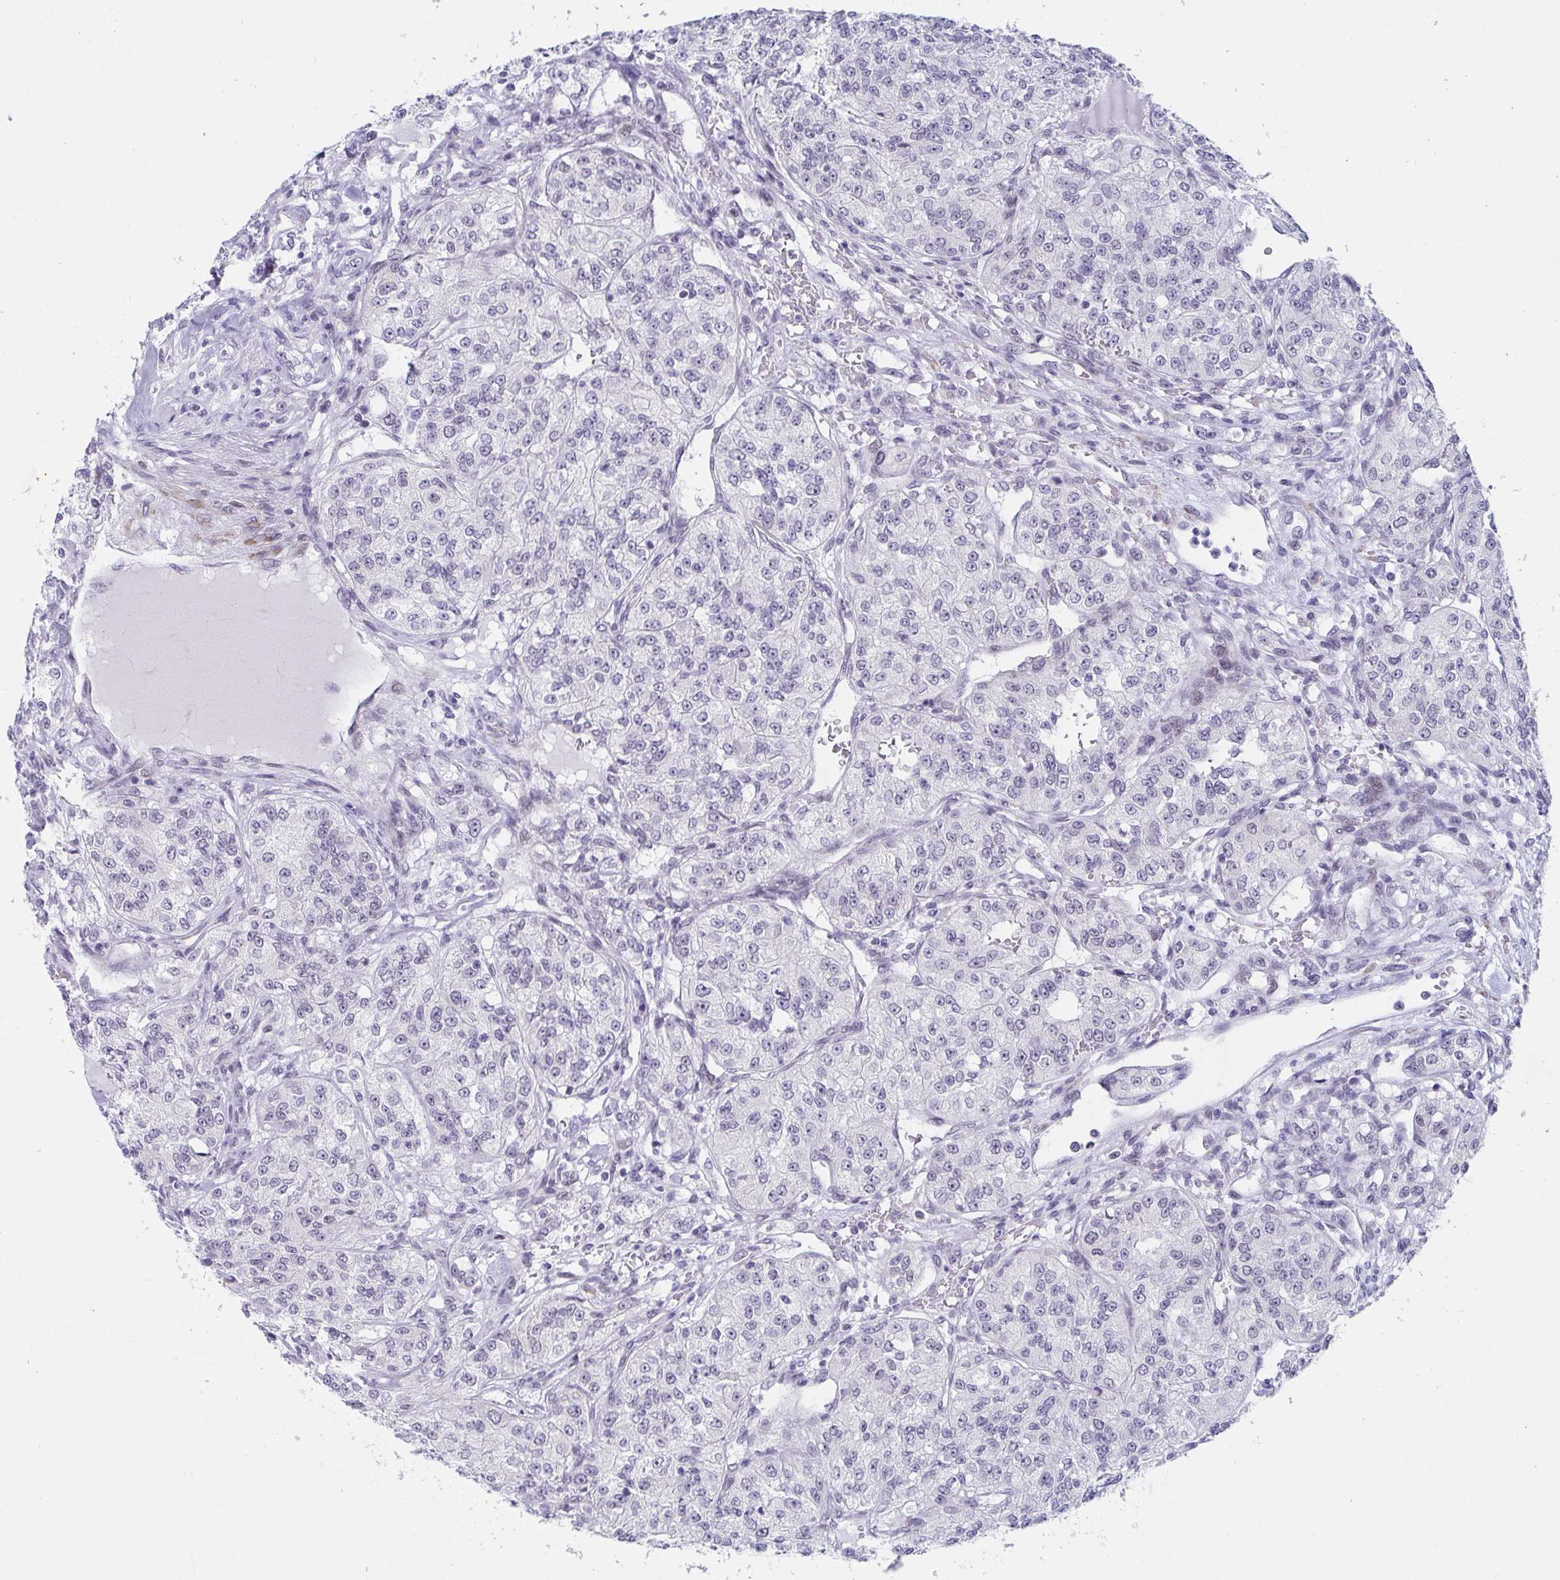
{"staining": {"intensity": "negative", "quantity": "none", "location": "none"}, "tissue": "renal cancer", "cell_type": "Tumor cells", "image_type": "cancer", "snomed": [{"axis": "morphology", "description": "Adenocarcinoma, NOS"}, {"axis": "topography", "description": "Kidney"}], "caption": "Micrograph shows no protein staining in tumor cells of renal adenocarcinoma tissue.", "gene": "WDR72", "patient": {"sex": "female", "age": 63}}